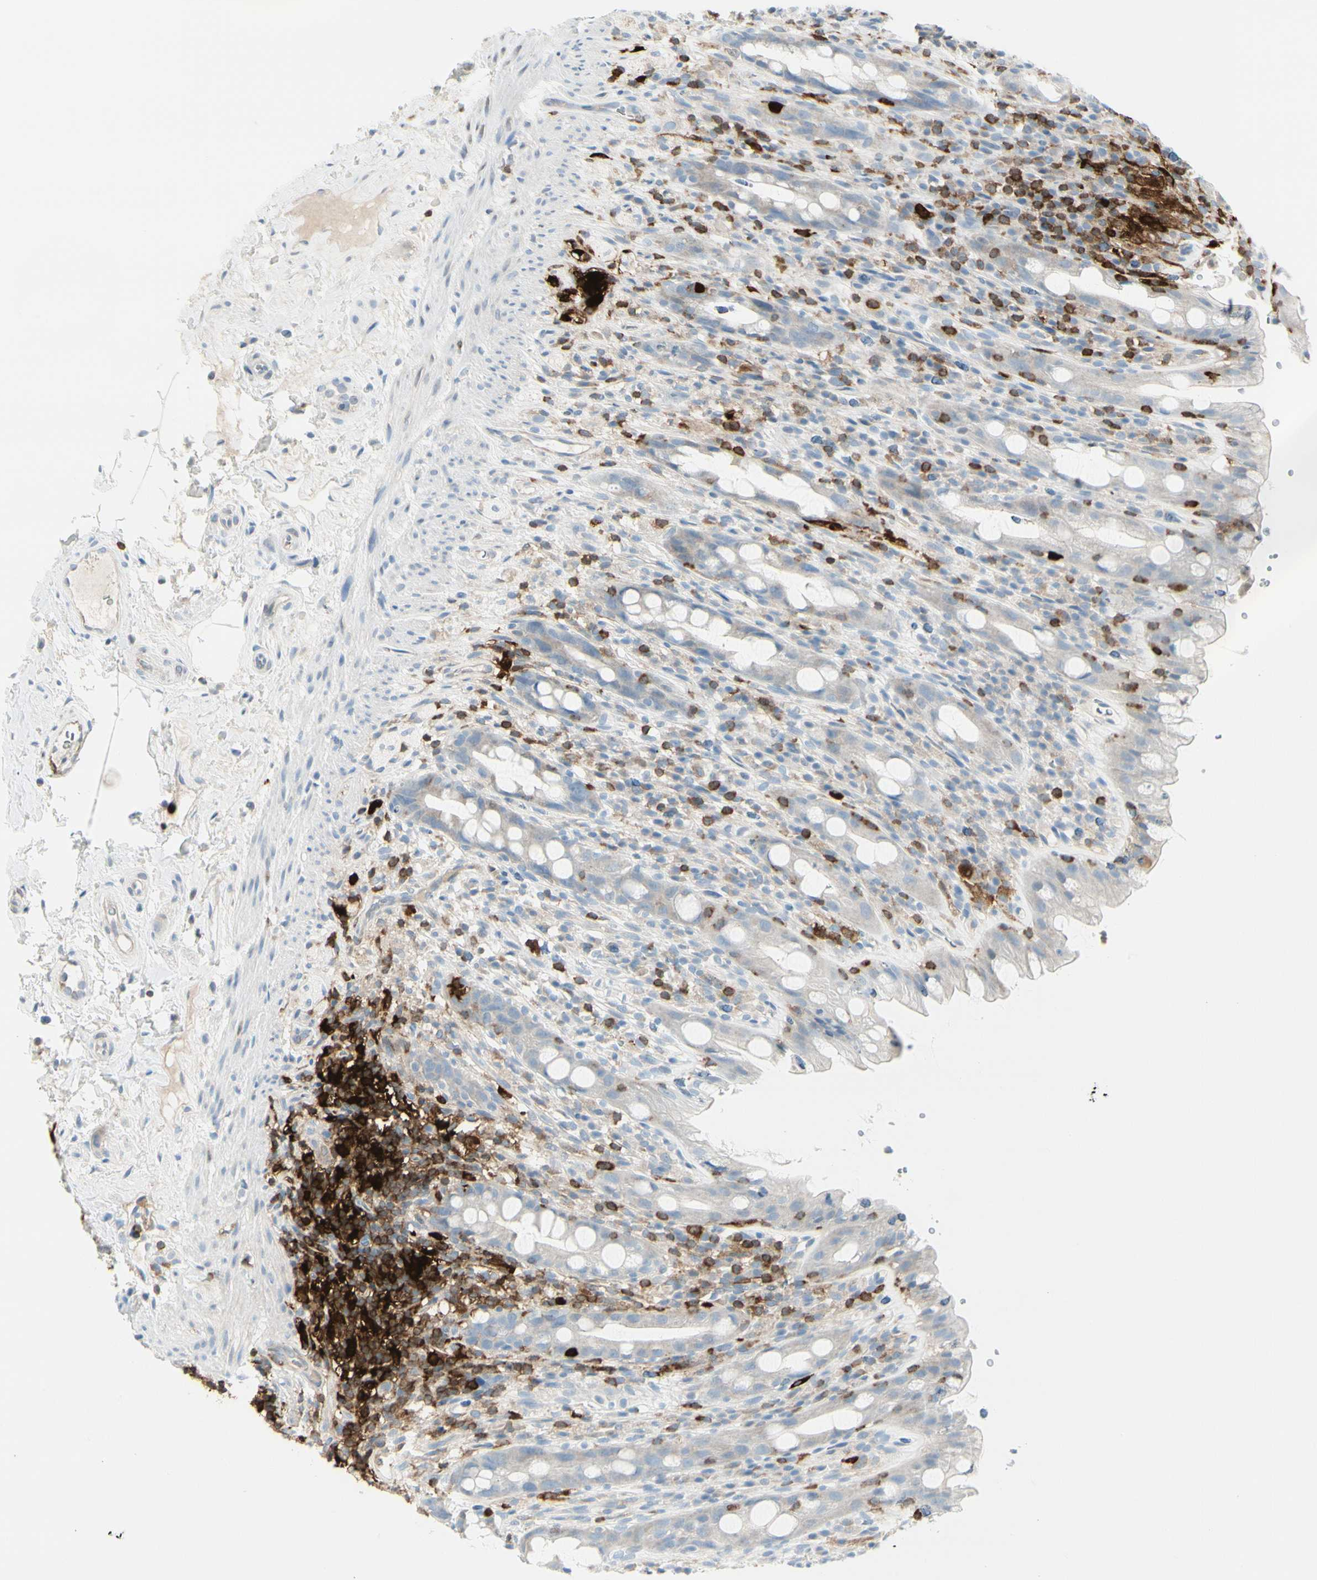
{"staining": {"intensity": "negative", "quantity": "none", "location": "none"}, "tissue": "rectum", "cell_type": "Glandular cells", "image_type": "normal", "snomed": [{"axis": "morphology", "description": "Normal tissue, NOS"}, {"axis": "topography", "description": "Rectum"}], "caption": "An image of rectum stained for a protein reveals no brown staining in glandular cells. (Brightfield microscopy of DAB immunohistochemistry at high magnification).", "gene": "TRAF1", "patient": {"sex": "male", "age": 44}}